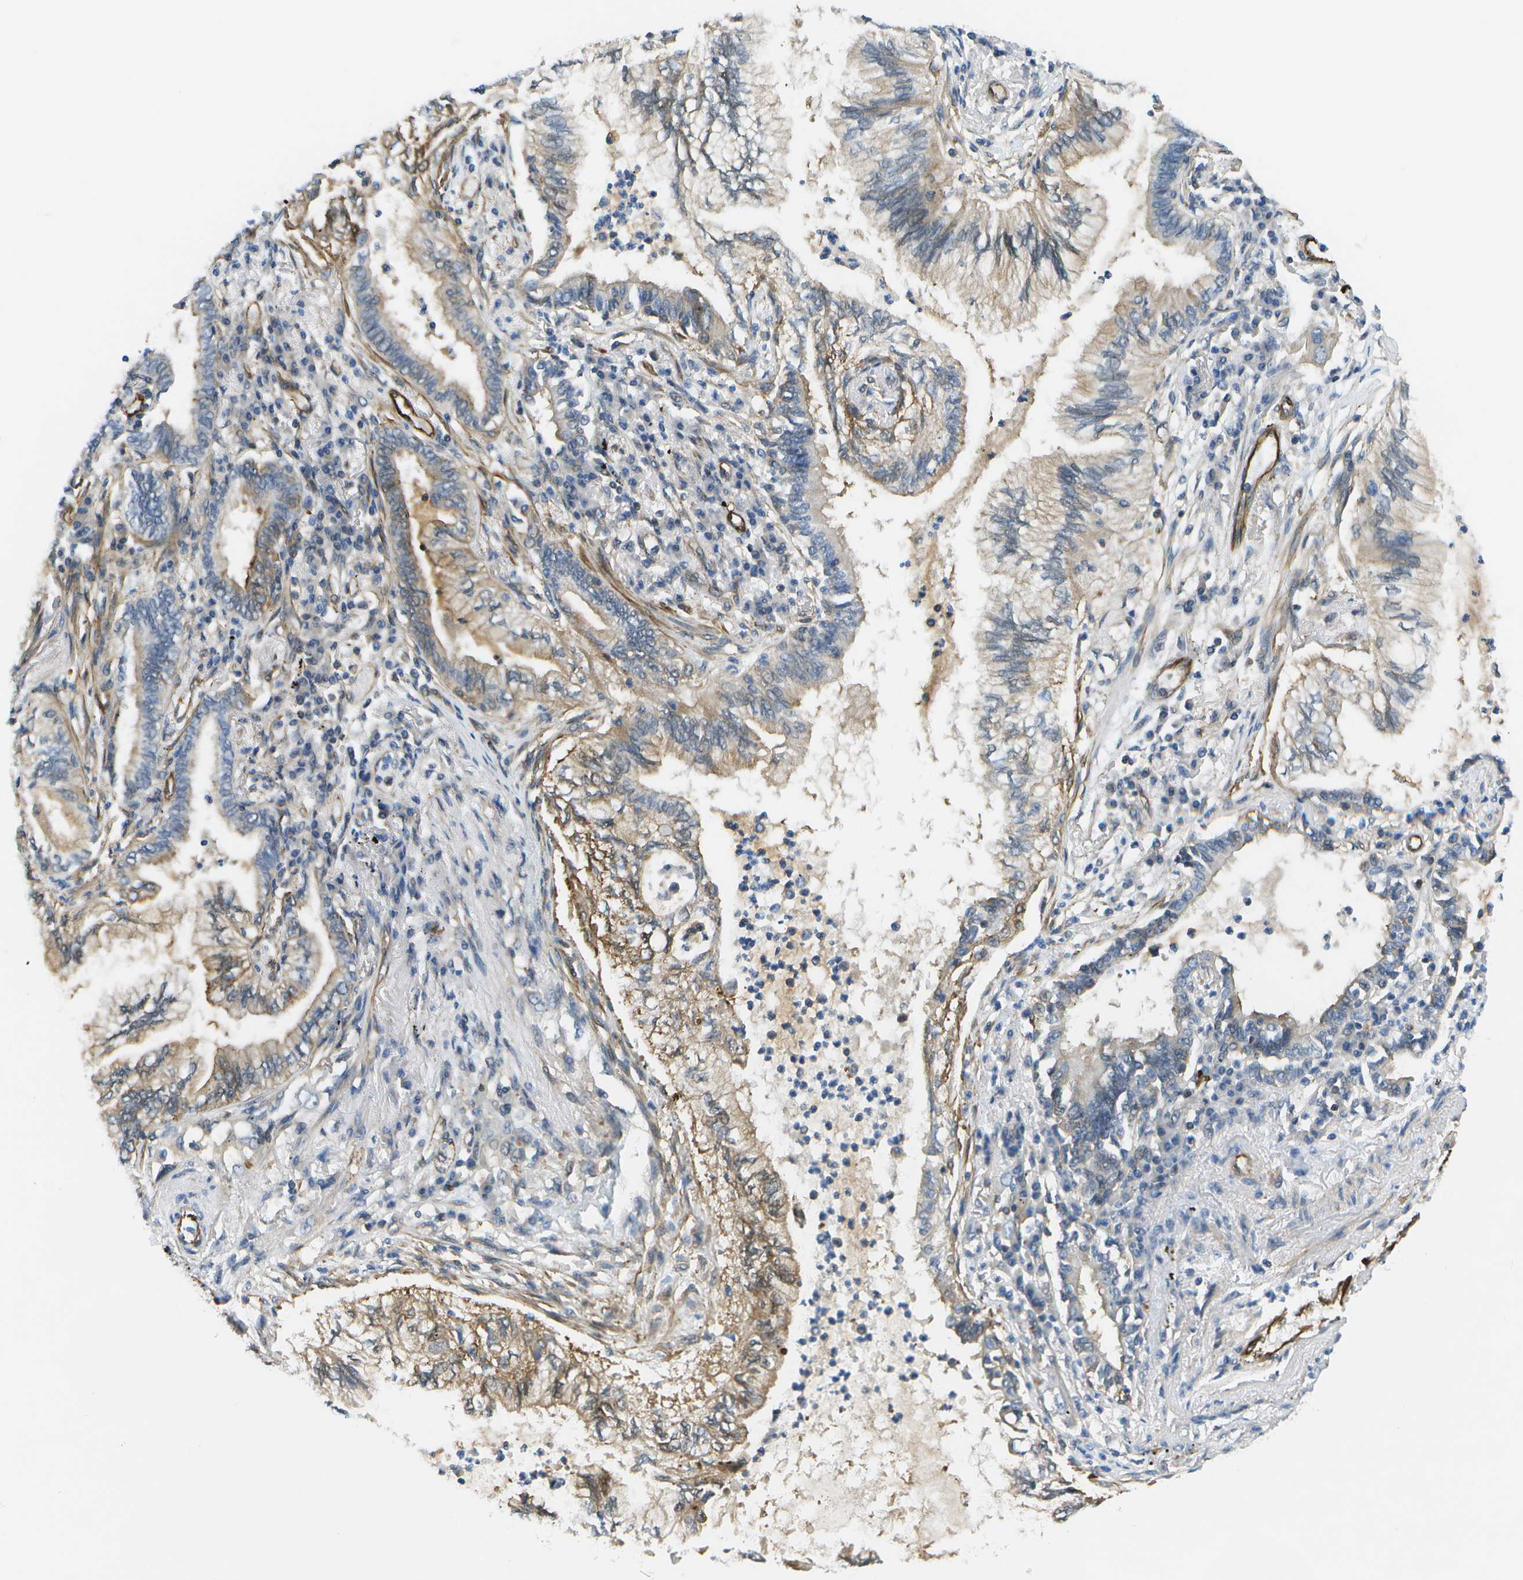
{"staining": {"intensity": "weak", "quantity": ">75%", "location": "cytoplasmic/membranous"}, "tissue": "lung cancer", "cell_type": "Tumor cells", "image_type": "cancer", "snomed": [{"axis": "morphology", "description": "Normal tissue, NOS"}, {"axis": "morphology", "description": "Adenocarcinoma, NOS"}, {"axis": "topography", "description": "Bronchus"}, {"axis": "topography", "description": "Lung"}], "caption": "Immunohistochemical staining of human lung cancer exhibits low levels of weak cytoplasmic/membranous expression in about >75% of tumor cells.", "gene": "KIAA0040", "patient": {"sex": "female", "age": 70}}